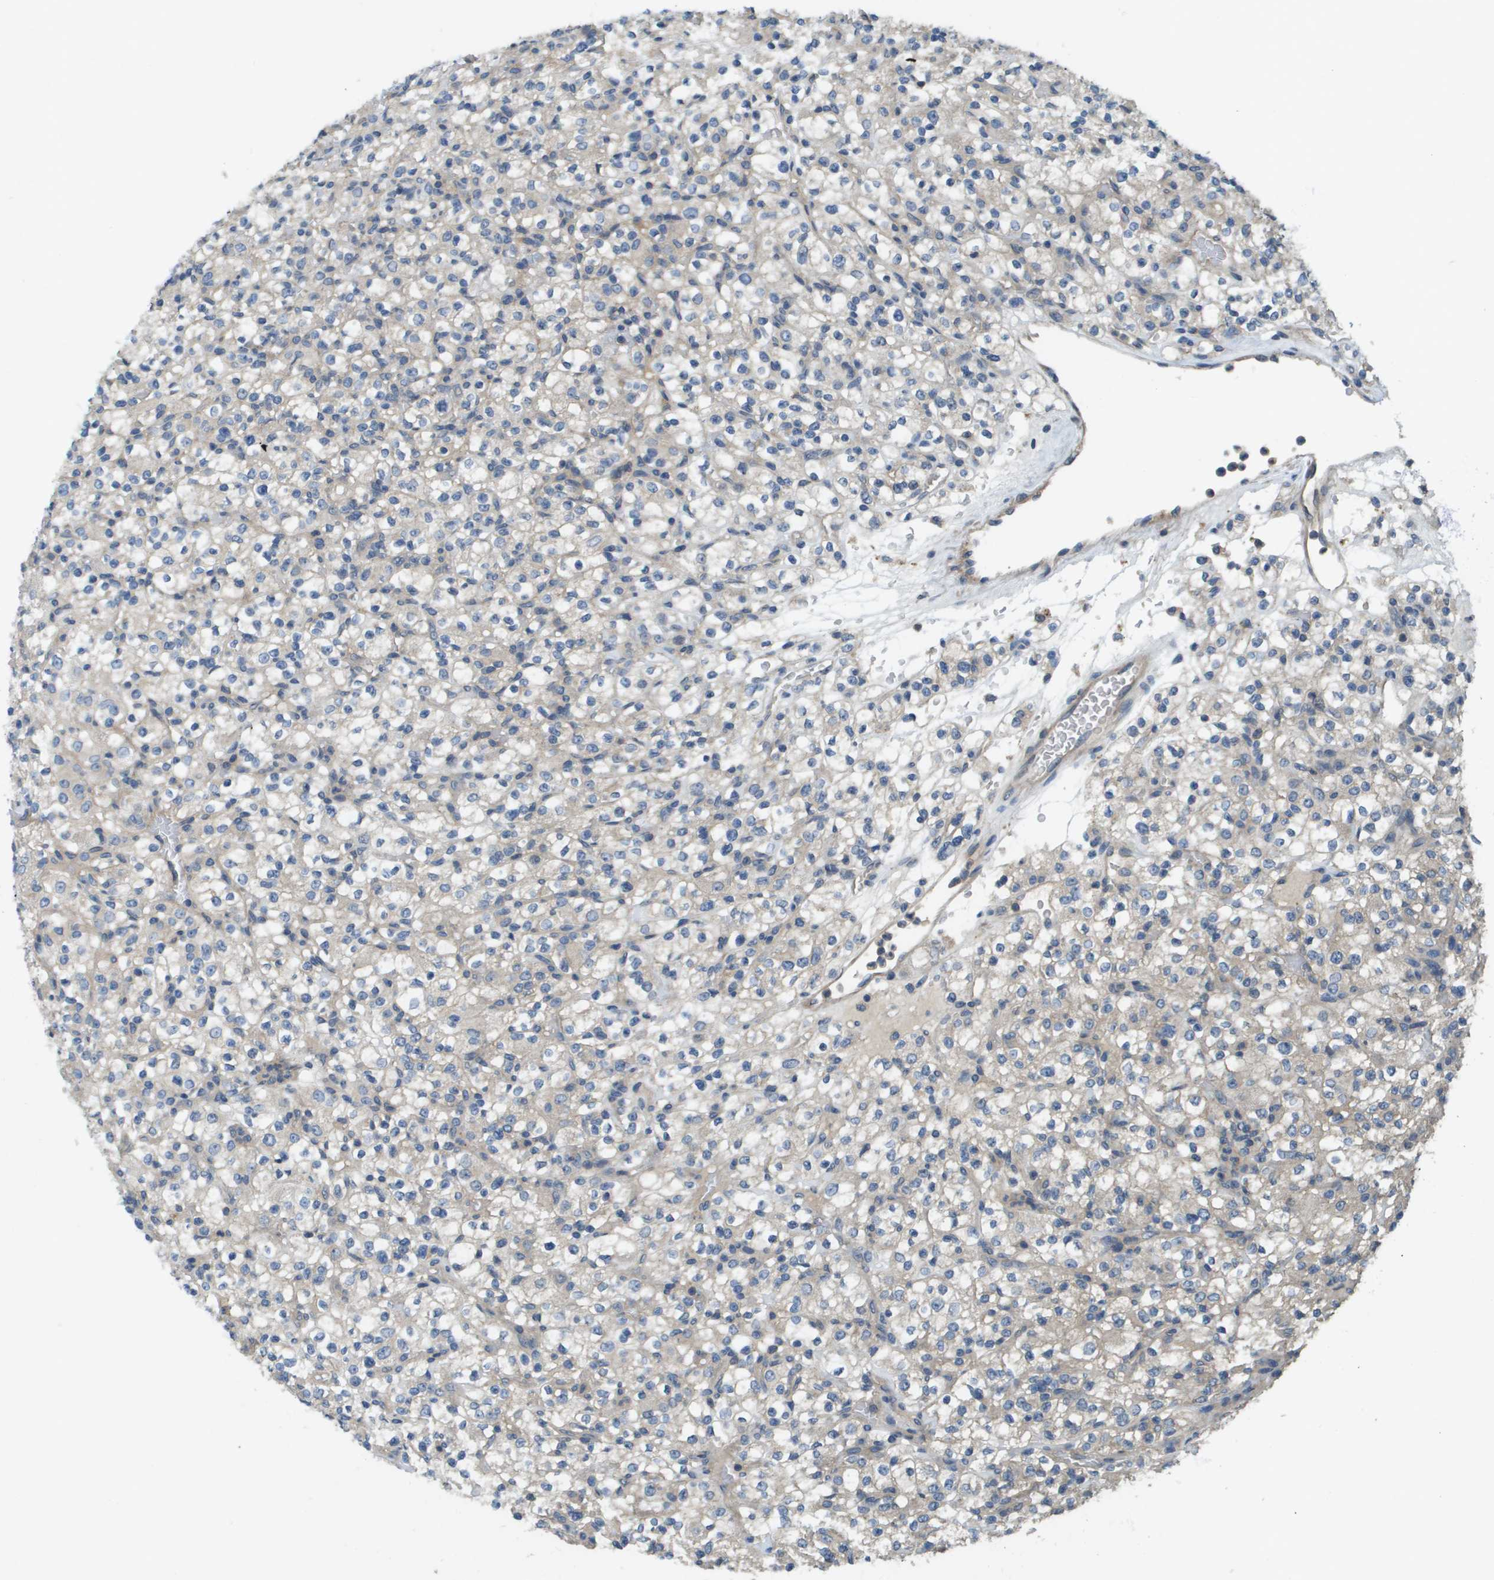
{"staining": {"intensity": "negative", "quantity": "none", "location": "none"}, "tissue": "renal cancer", "cell_type": "Tumor cells", "image_type": "cancer", "snomed": [{"axis": "morphology", "description": "Normal tissue, NOS"}, {"axis": "morphology", "description": "Adenocarcinoma, NOS"}, {"axis": "topography", "description": "Kidney"}], "caption": "Immunohistochemistry (IHC) of human renal cancer reveals no expression in tumor cells.", "gene": "KRT23", "patient": {"sex": "female", "age": 72}}